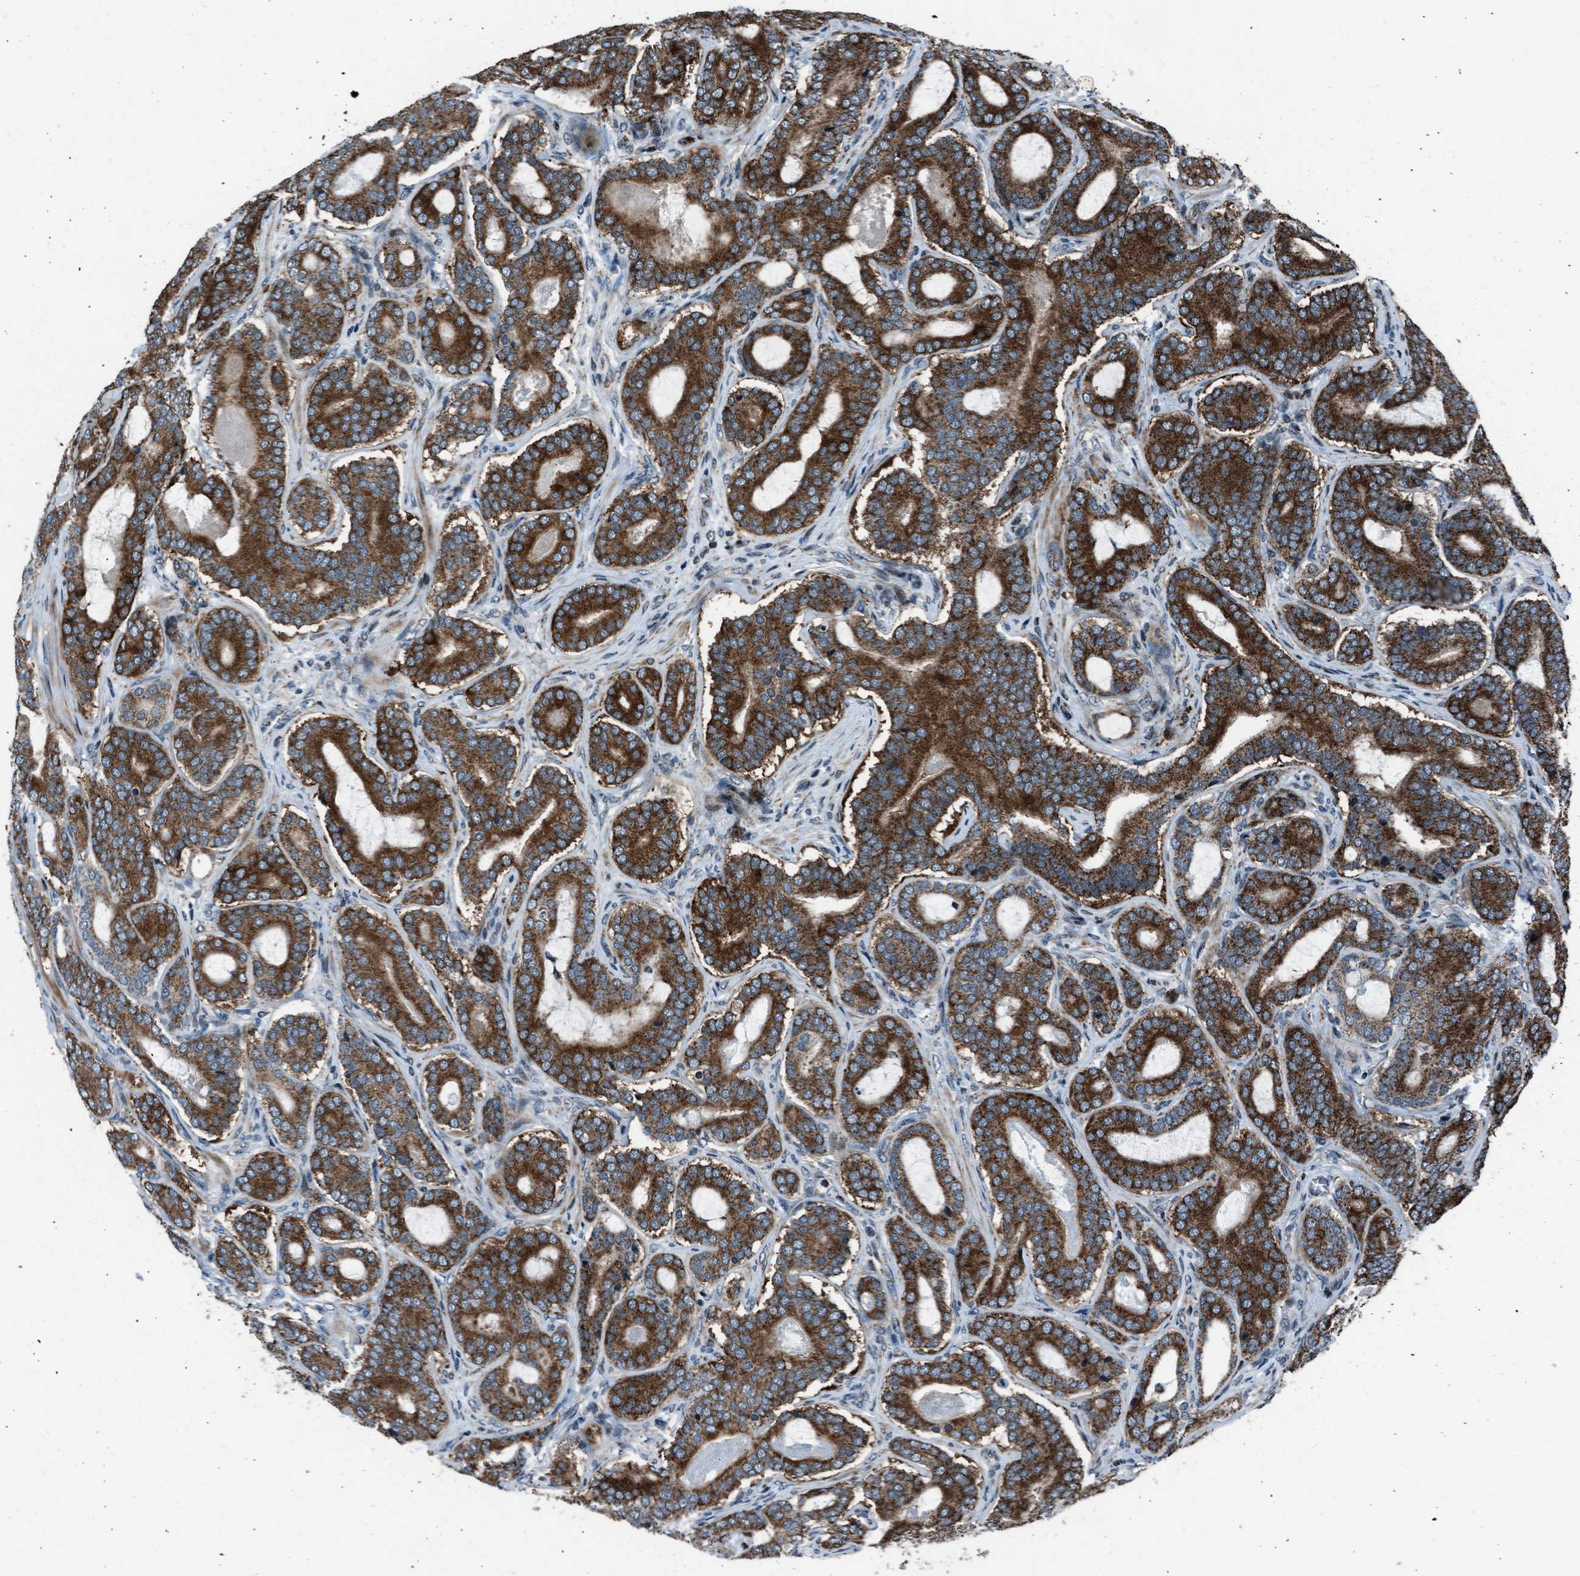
{"staining": {"intensity": "strong", "quantity": ">75%", "location": "cytoplasmic/membranous"}, "tissue": "prostate cancer", "cell_type": "Tumor cells", "image_type": "cancer", "snomed": [{"axis": "morphology", "description": "Adenocarcinoma, High grade"}, {"axis": "topography", "description": "Prostate"}], "caption": "DAB (3,3'-diaminobenzidine) immunohistochemical staining of human prostate cancer (adenocarcinoma (high-grade)) shows strong cytoplasmic/membranous protein positivity in approximately >75% of tumor cells.", "gene": "MORC3", "patient": {"sex": "male", "age": 60}}